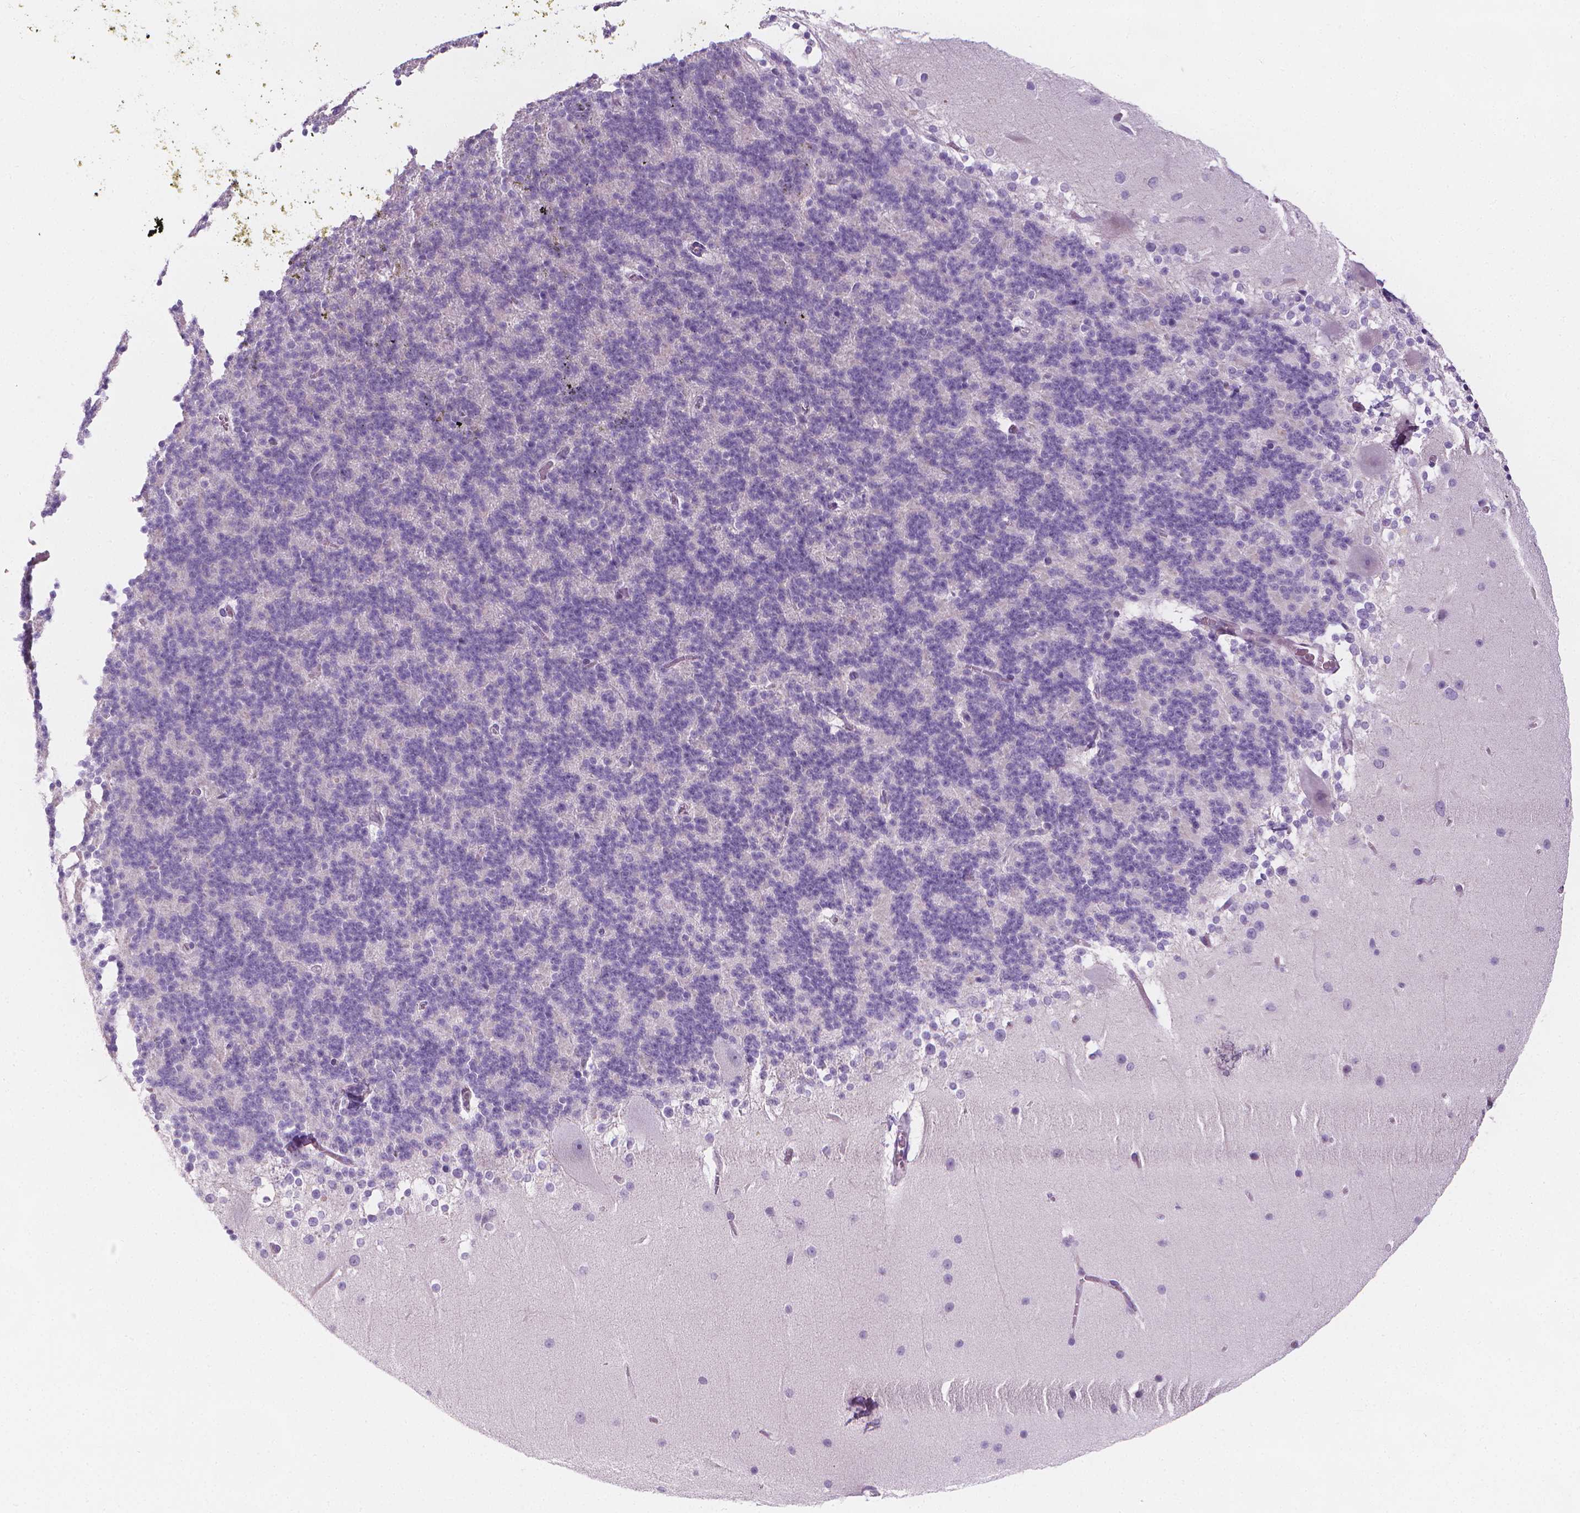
{"staining": {"intensity": "negative", "quantity": "none", "location": "none"}, "tissue": "cerebellum", "cell_type": "Cells in granular layer", "image_type": "normal", "snomed": [{"axis": "morphology", "description": "Normal tissue, NOS"}, {"axis": "topography", "description": "Cerebellum"}], "caption": "Photomicrograph shows no protein positivity in cells in granular layer of benign cerebellum. (IHC, brightfield microscopy, high magnification).", "gene": "DCAF8L1", "patient": {"sex": "female", "age": 19}}